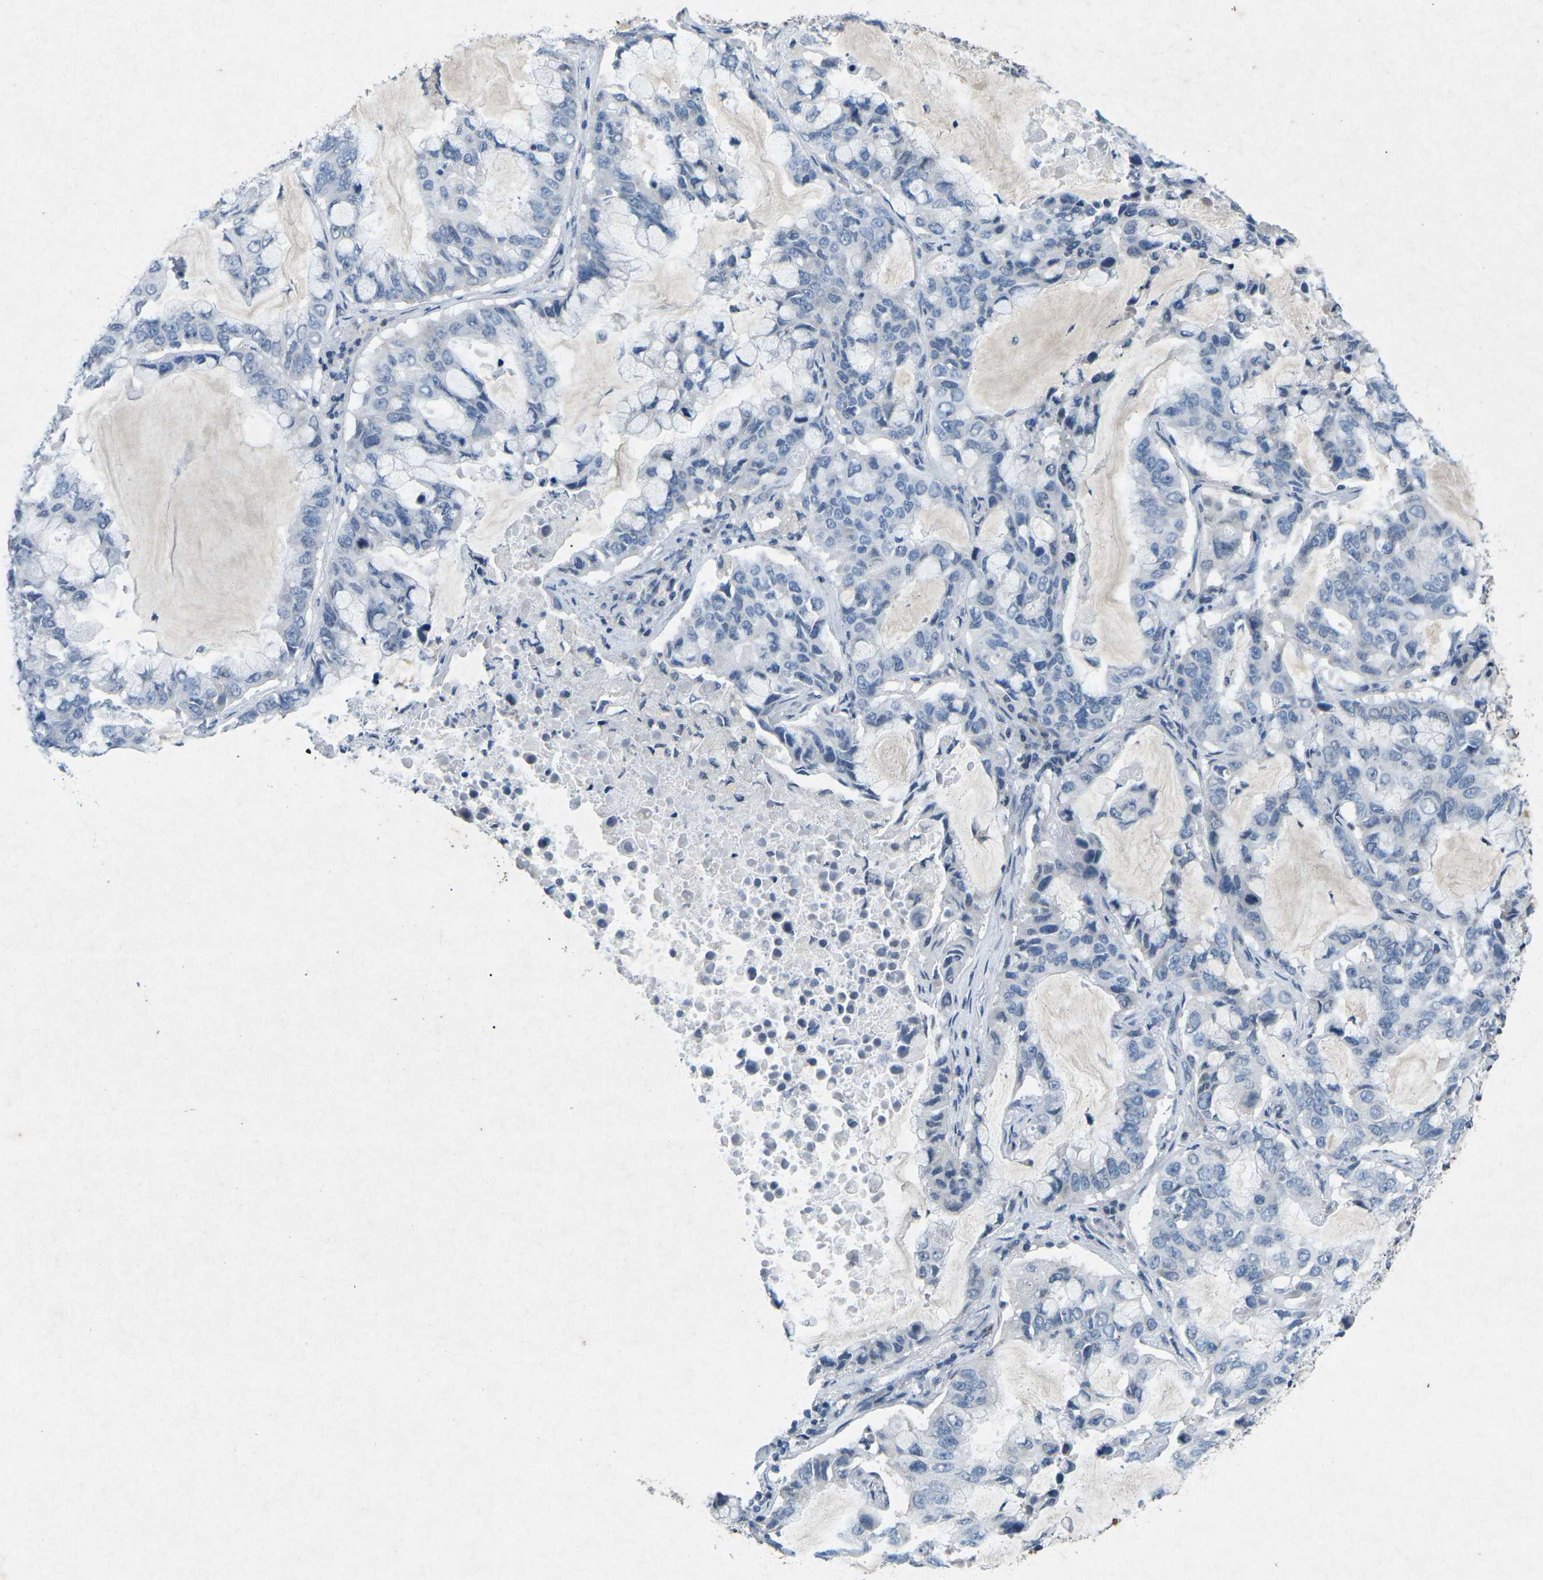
{"staining": {"intensity": "negative", "quantity": "none", "location": "none"}, "tissue": "lung cancer", "cell_type": "Tumor cells", "image_type": "cancer", "snomed": [{"axis": "morphology", "description": "Adenocarcinoma, NOS"}, {"axis": "topography", "description": "Lung"}], "caption": "IHC histopathology image of neoplastic tissue: human lung cancer (adenocarcinoma) stained with DAB demonstrates no significant protein staining in tumor cells.", "gene": "A1BG", "patient": {"sex": "male", "age": 64}}